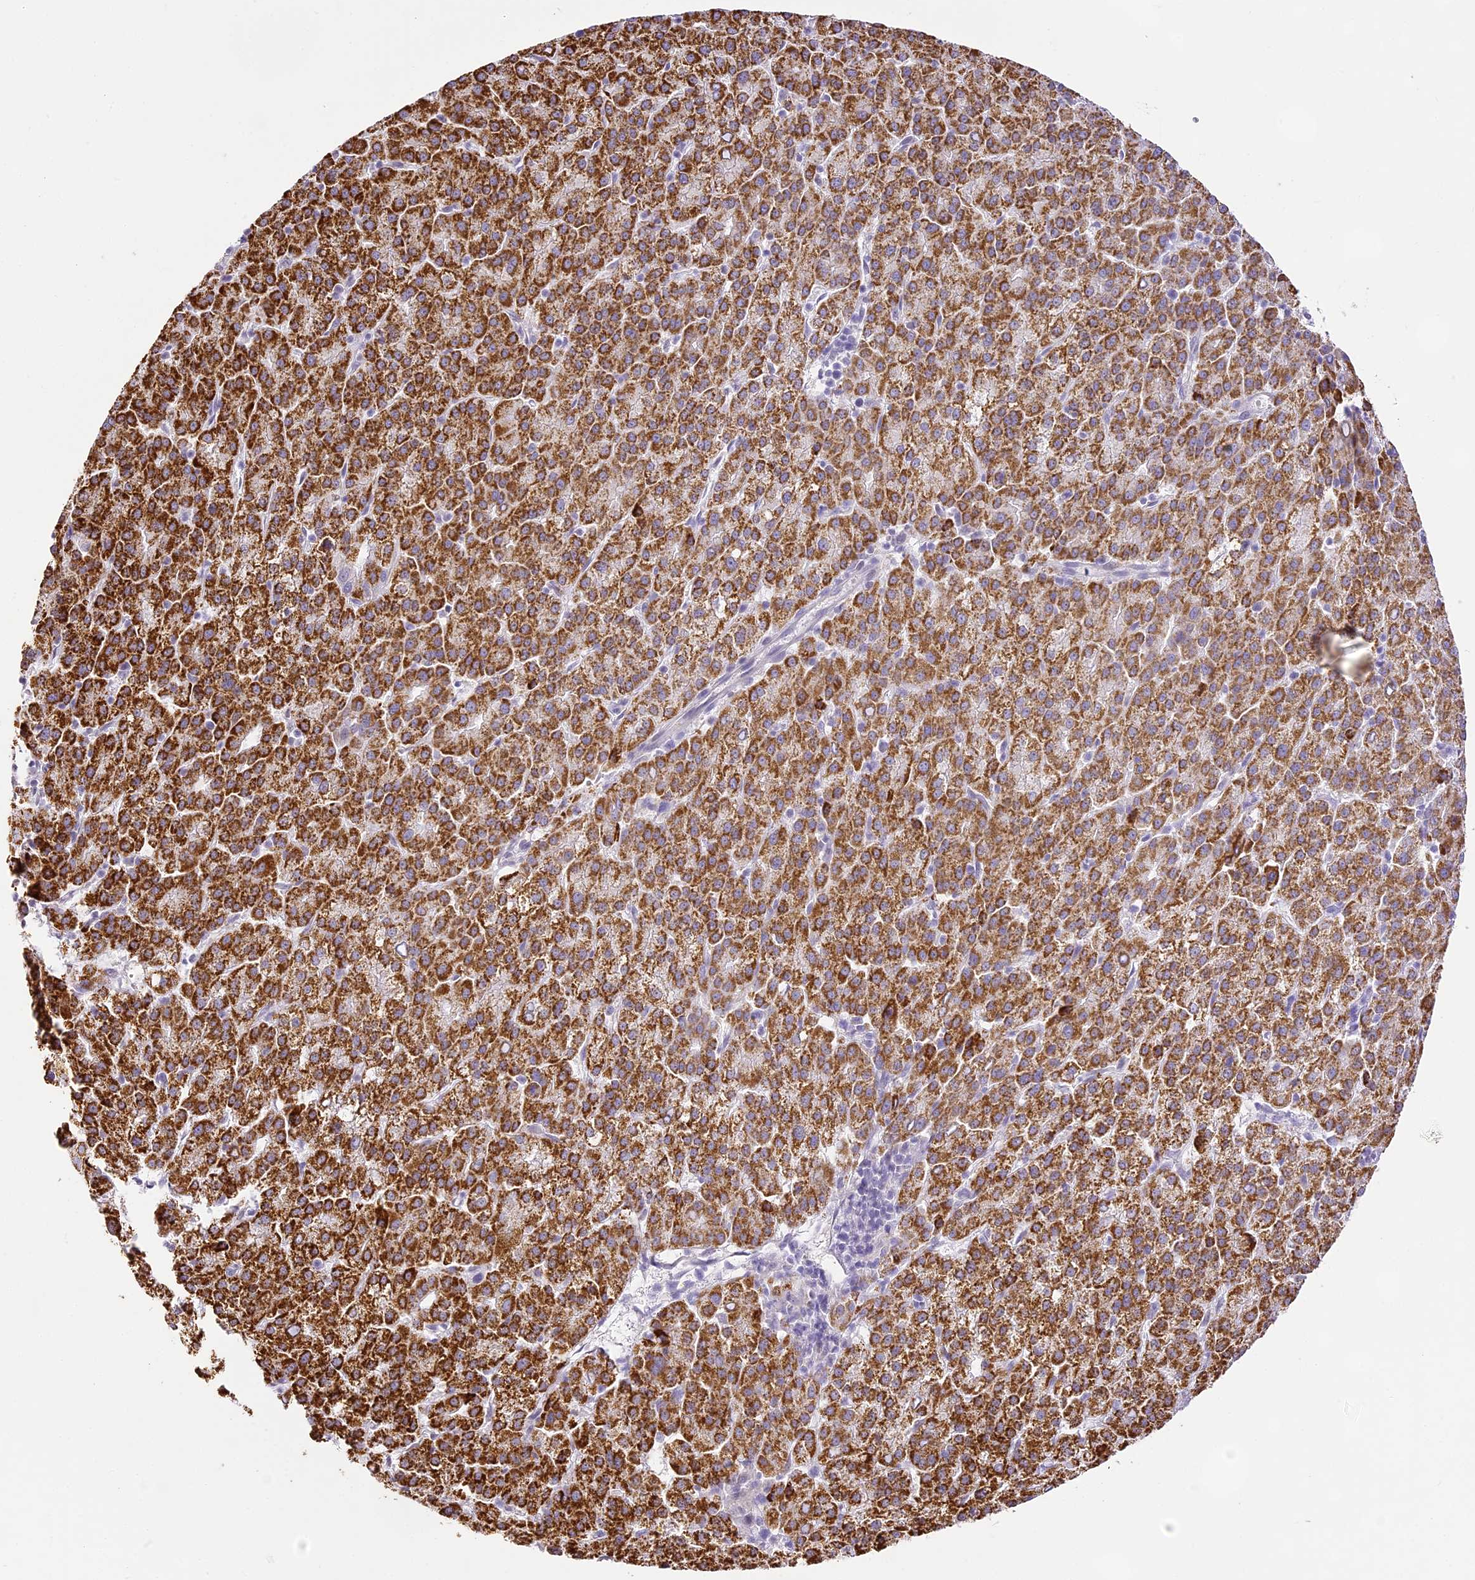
{"staining": {"intensity": "strong", "quantity": ">75%", "location": "cytoplasmic/membranous"}, "tissue": "liver cancer", "cell_type": "Tumor cells", "image_type": "cancer", "snomed": [{"axis": "morphology", "description": "Carcinoma, Hepatocellular, NOS"}, {"axis": "topography", "description": "Liver"}], "caption": "This micrograph displays liver cancer stained with IHC to label a protein in brown. The cytoplasmic/membranous of tumor cells show strong positivity for the protein. Nuclei are counter-stained blue.", "gene": "CCDC30", "patient": {"sex": "female", "age": 58}}